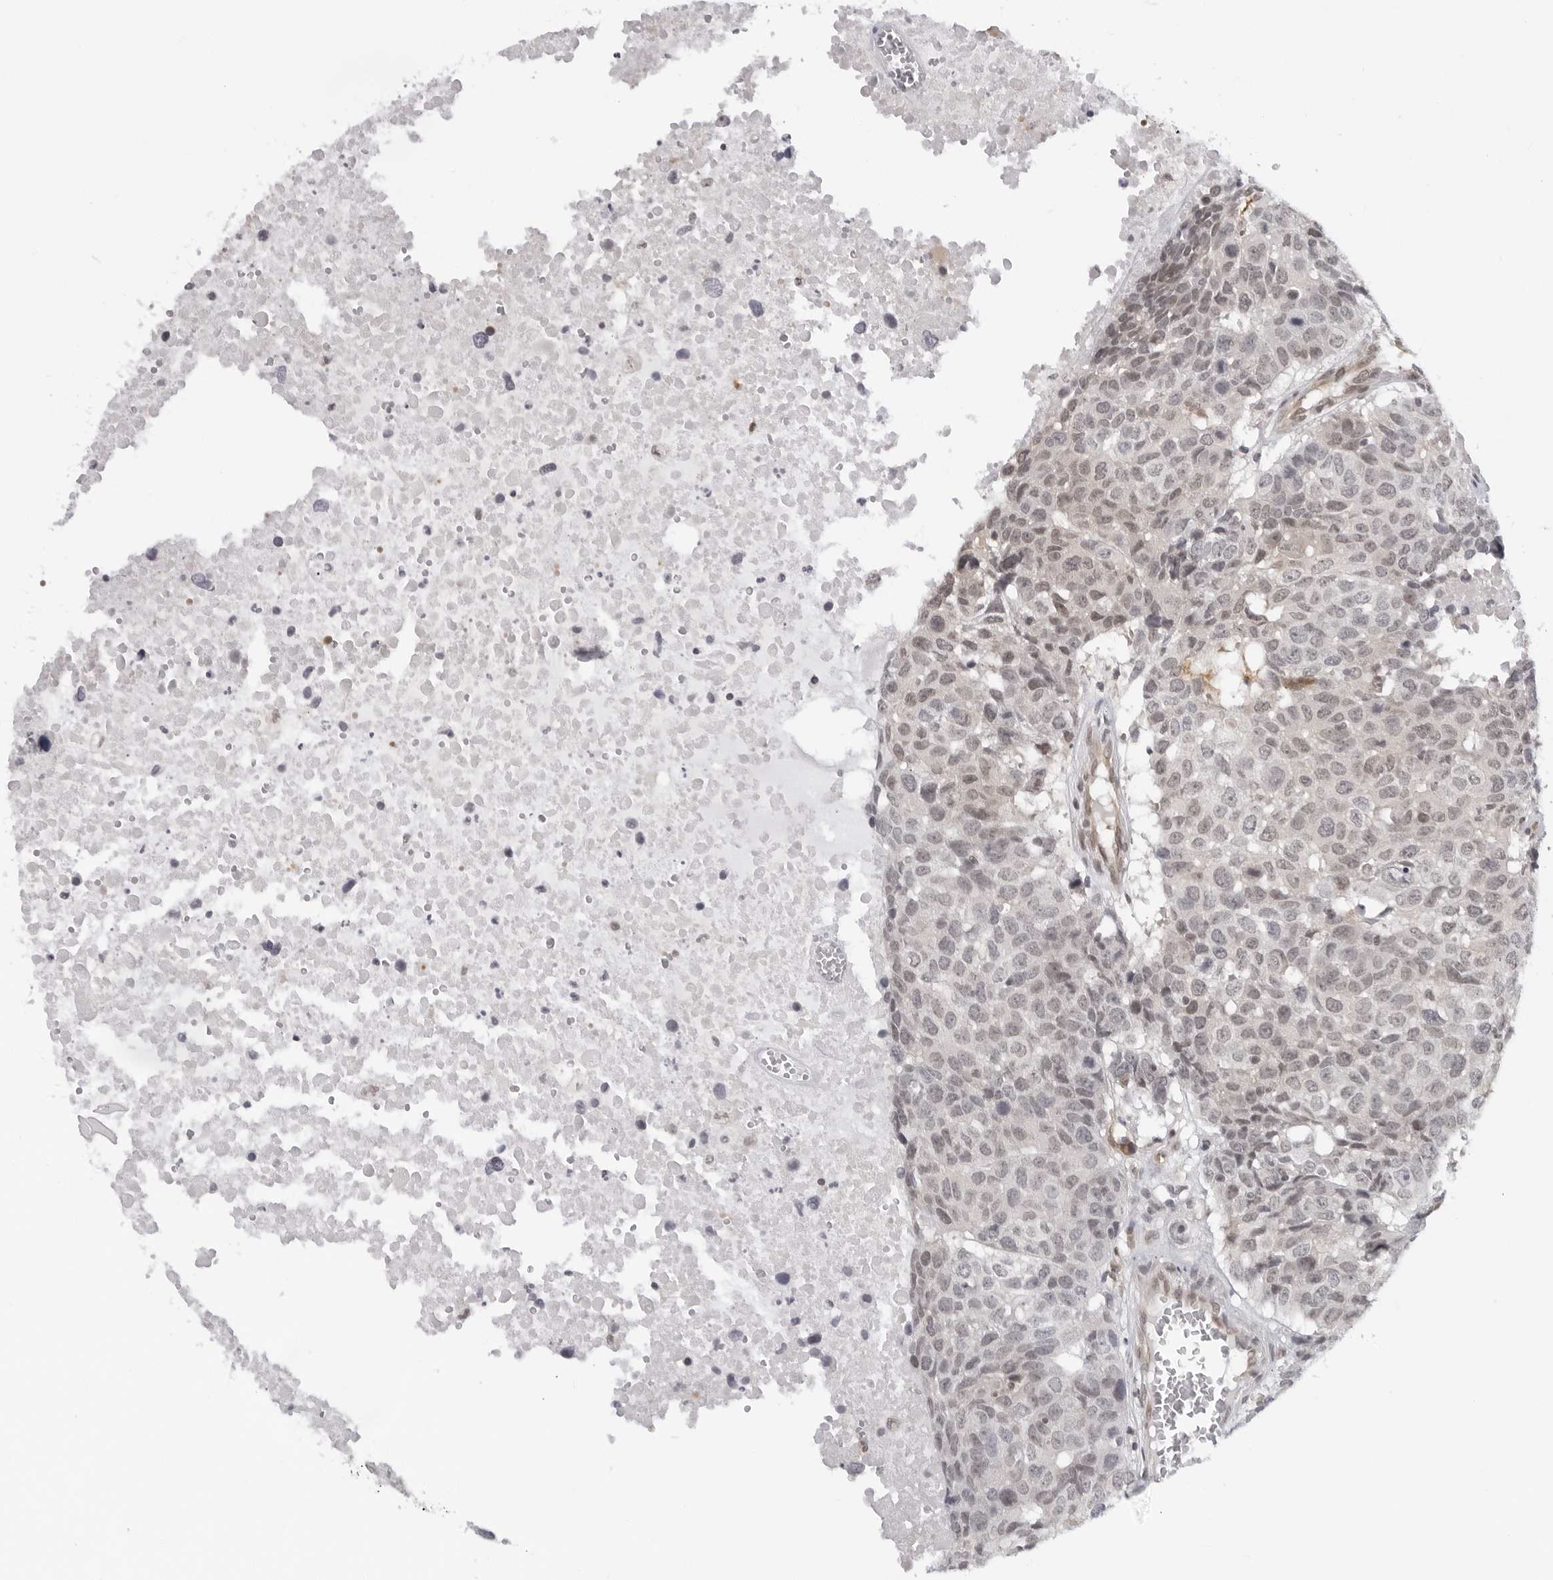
{"staining": {"intensity": "negative", "quantity": "none", "location": "none"}, "tissue": "head and neck cancer", "cell_type": "Tumor cells", "image_type": "cancer", "snomed": [{"axis": "morphology", "description": "Squamous cell carcinoma, NOS"}, {"axis": "topography", "description": "Head-Neck"}], "caption": "Micrograph shows no protein expression in tumor cells of head and neck squamous cell carcinoma tissue.", "gene": "CASP7", "patient": {"sex": "male", "age": 66}}